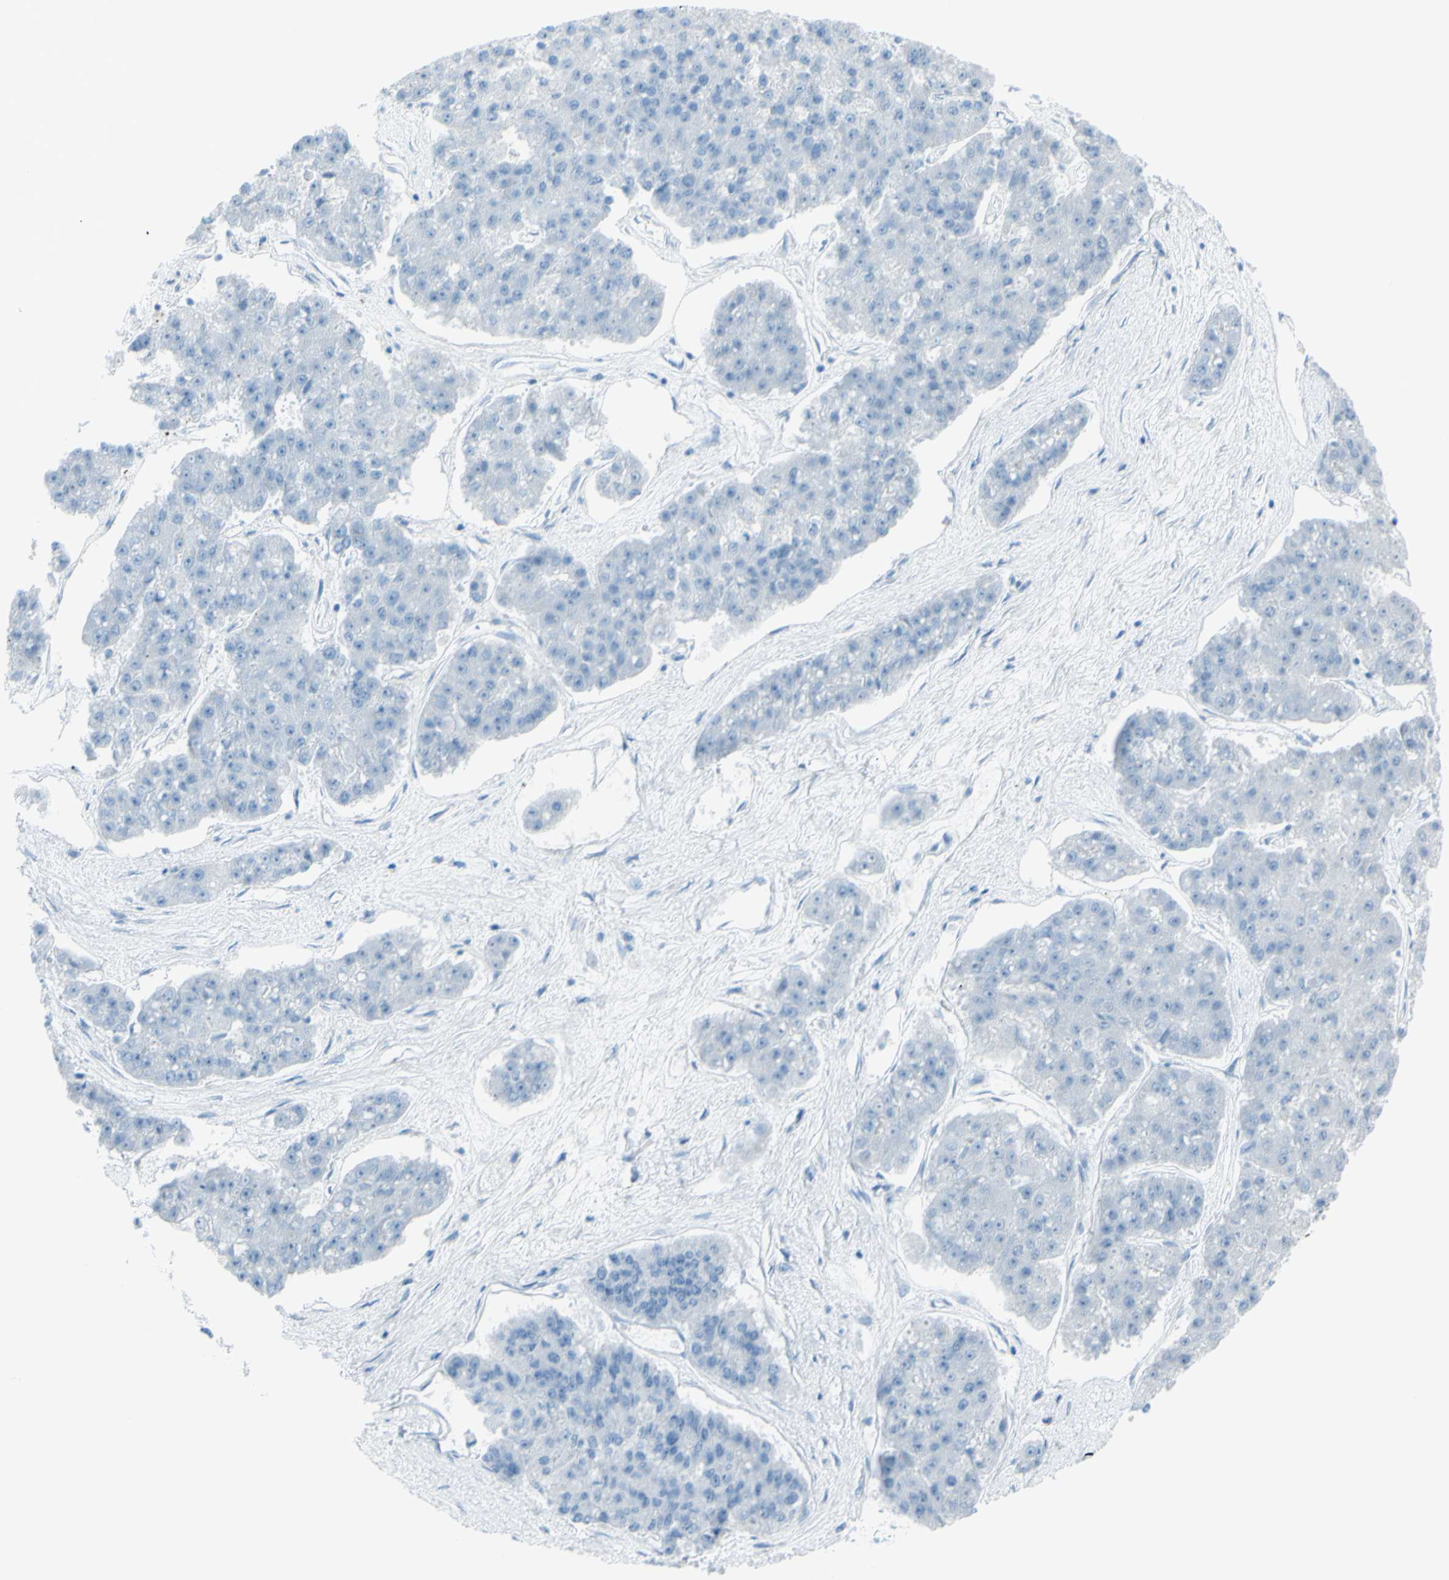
{"staining": {"intensity": "negative", "quantity": "none", "location": "none"}, "tissue": "pancreatic cancer", "cell_type": "Tumor cells", "image_type": "cancer", "snomed": [{"axis": "morphology", "description": "Adenocarcinoma, NOS"}, {"axis": "topography", "description": "Pancreas"}], "caption": "An IHC micrograph of pancreatic cancer (adenocarcinoma) is shown. There is no staining in tumor cells of pancreatic cancer (adenocarcinoma).", "gene": "TFPI2", "patient": {"sex": "male", "age": 50}}